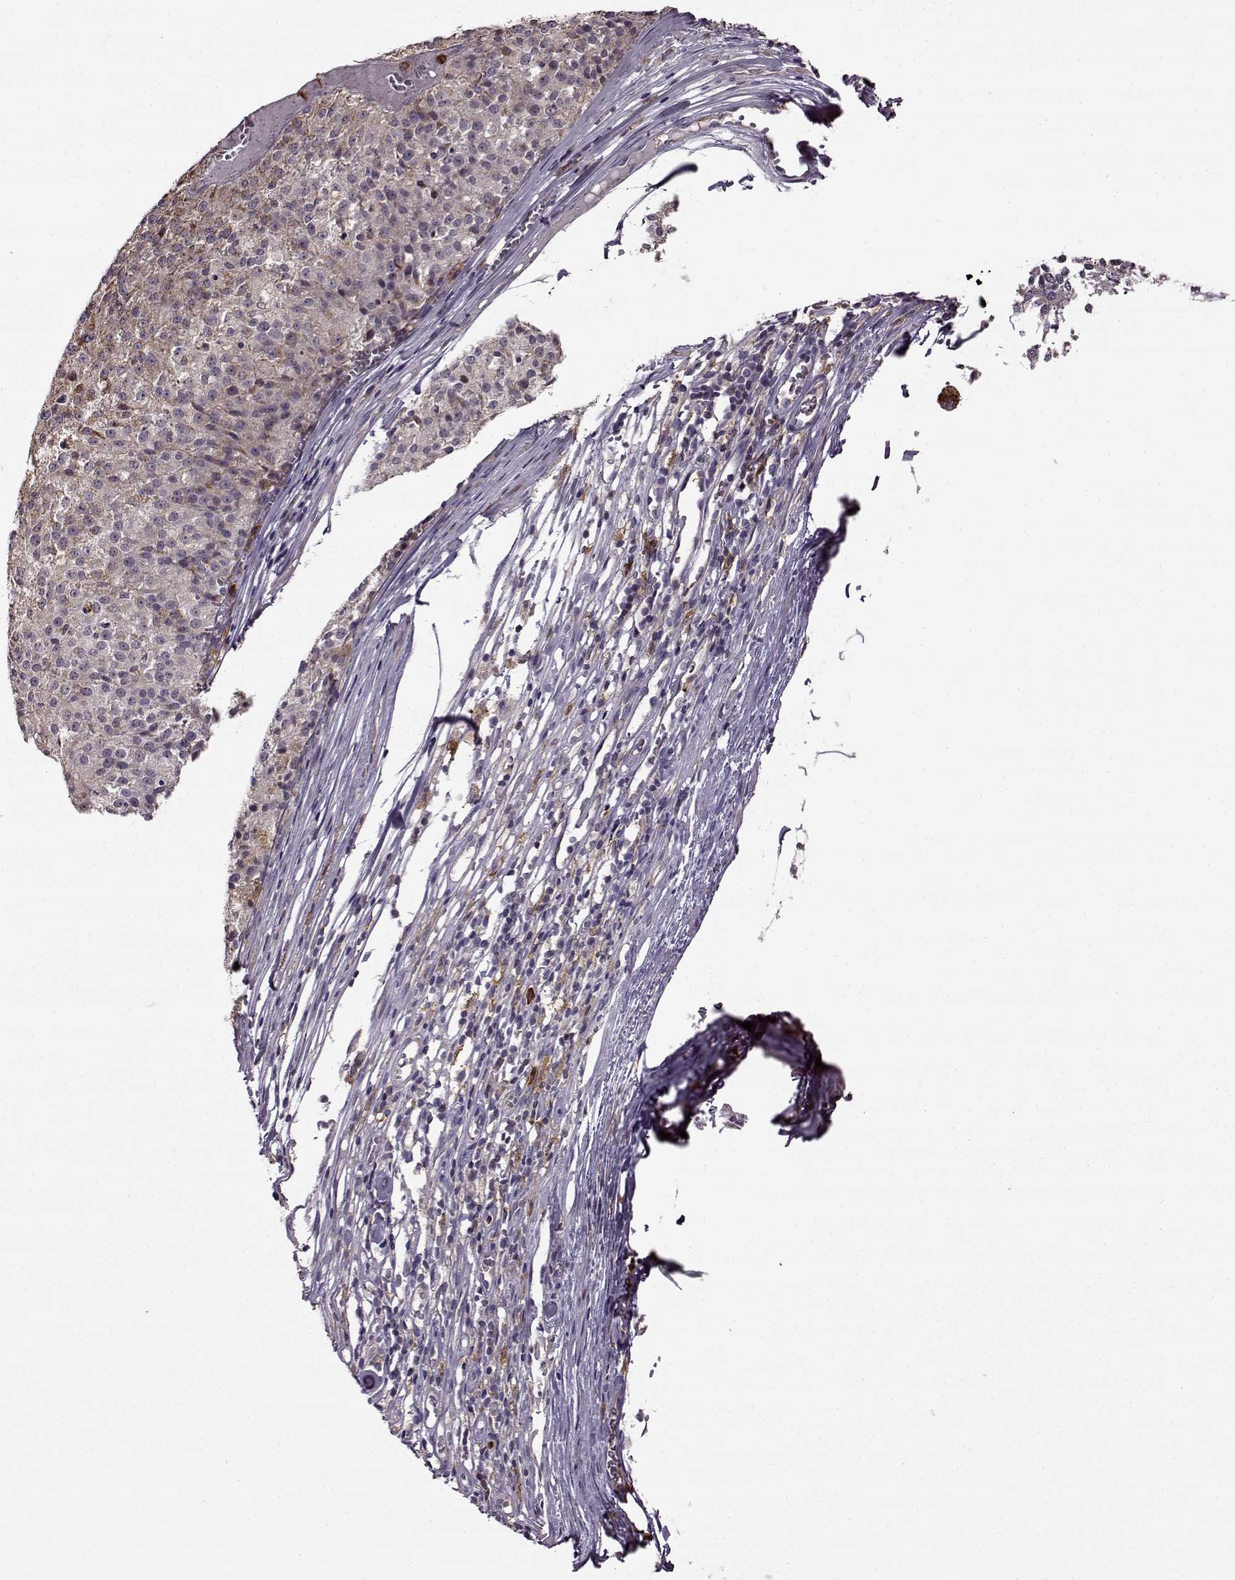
{"staining": {"intensity": "negative", "quantity": "none", "location": "none"}, "tissue": "melanoma", "cell_type": "Tumor cells", "image_type": "cancer", "snomed": [{"axis": "morphology", "description": "Malignant melanoma, Metastatic site"}, {"axis": "topography", "description": "Lymph node"}], "caption": "IHC photomicrograph of malignant melanoma (metastatic site) stained for a protein (brown), which reveals no positivity in tumor cells.", "gene": "MTSS1", "patient": {"sex": "female", "age": 64}}